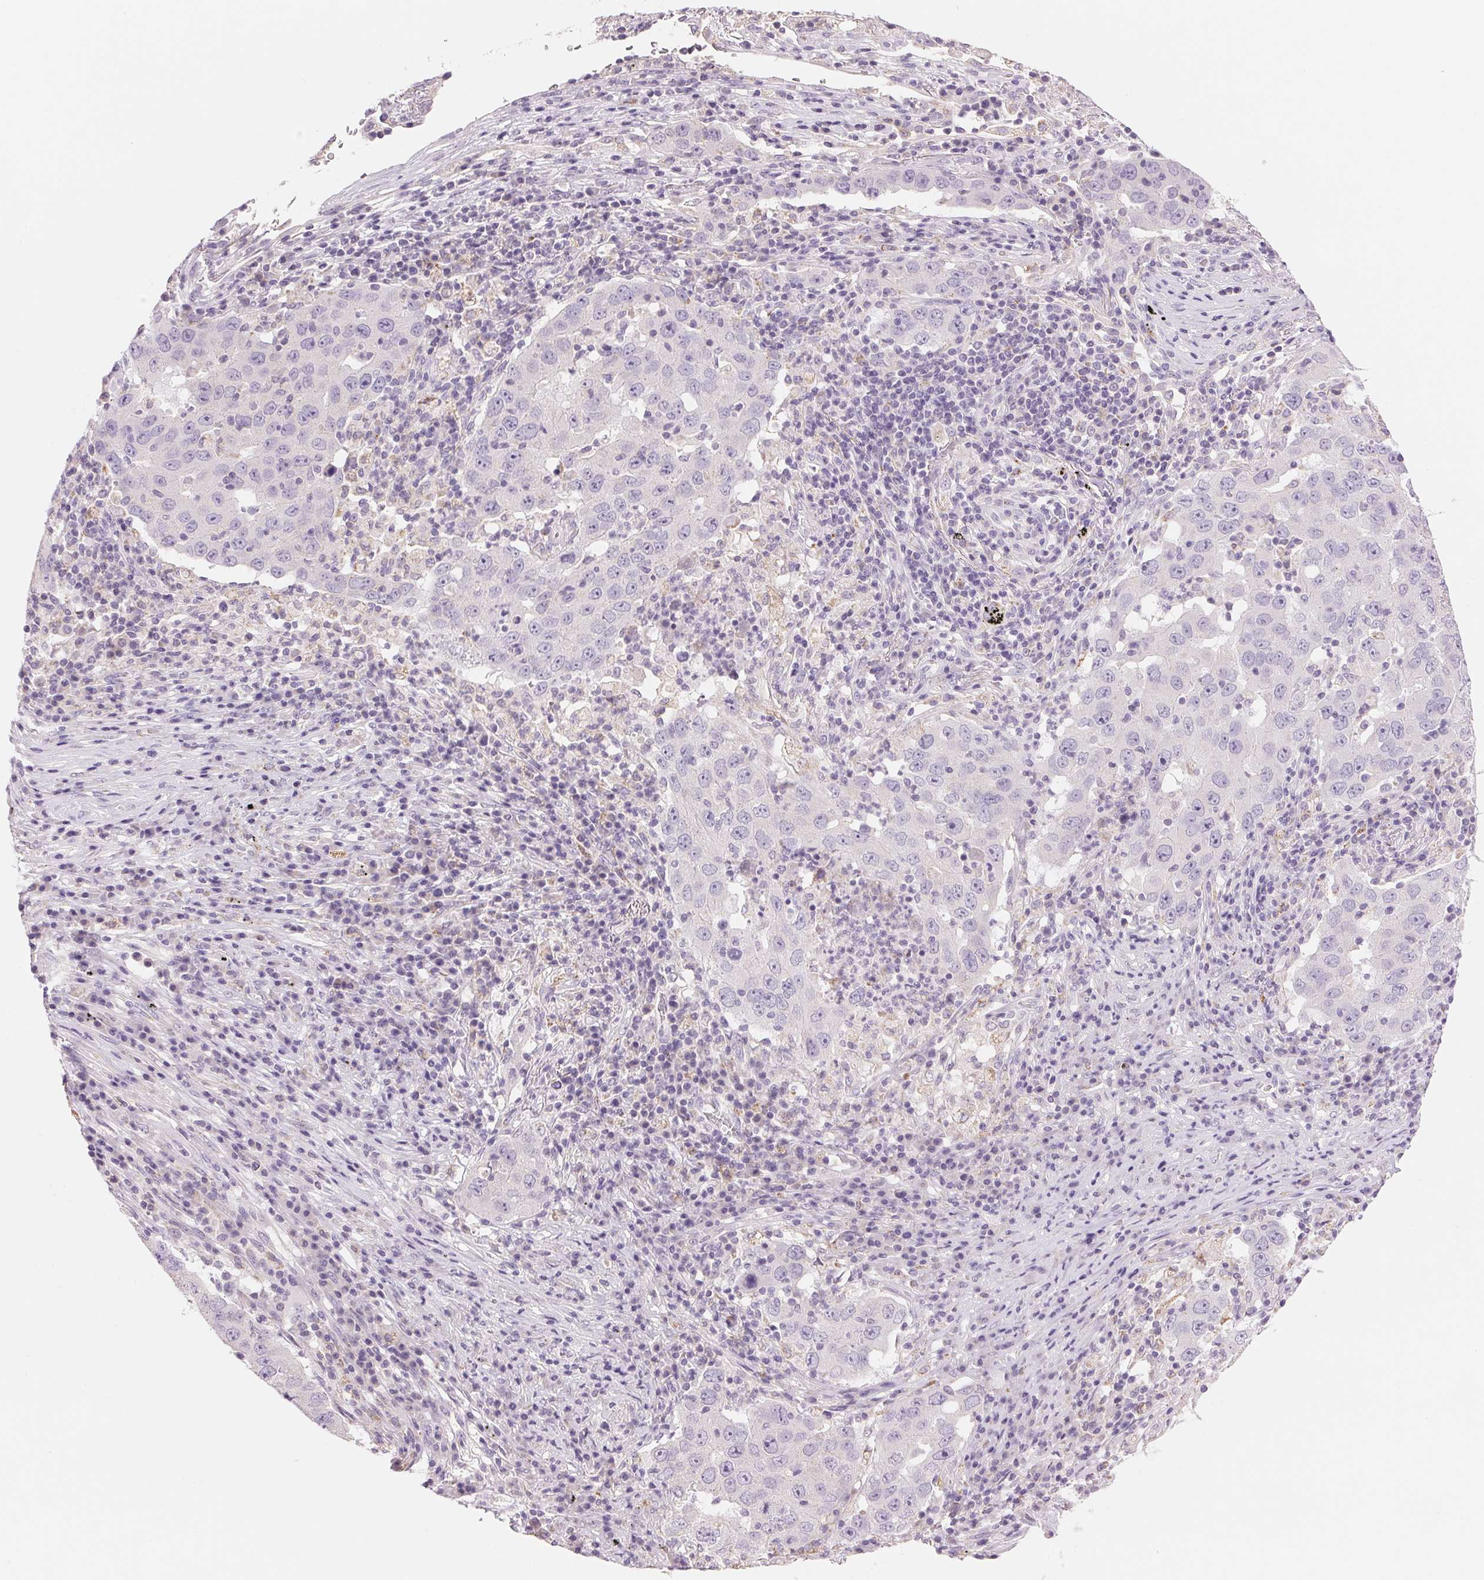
{"staining": {"intensity": "negative", "quantity": "none", "location": "none"}, "tissue": "lung cancer", "cell_type": "Tumor cells", "image_type": "cancer", "snomed": [{"axis": "morphology", "description": "Adenocarcinoma, NOS"}, {"axis": "topography", "description": "Lung"}], "caption": "Immunohistochemistry image of lung cancer stained for a protein (brown), which shows no expression in tumor cells.", "gene": "CYP11B1", "patient": {"sex": "male", "age": 73}}